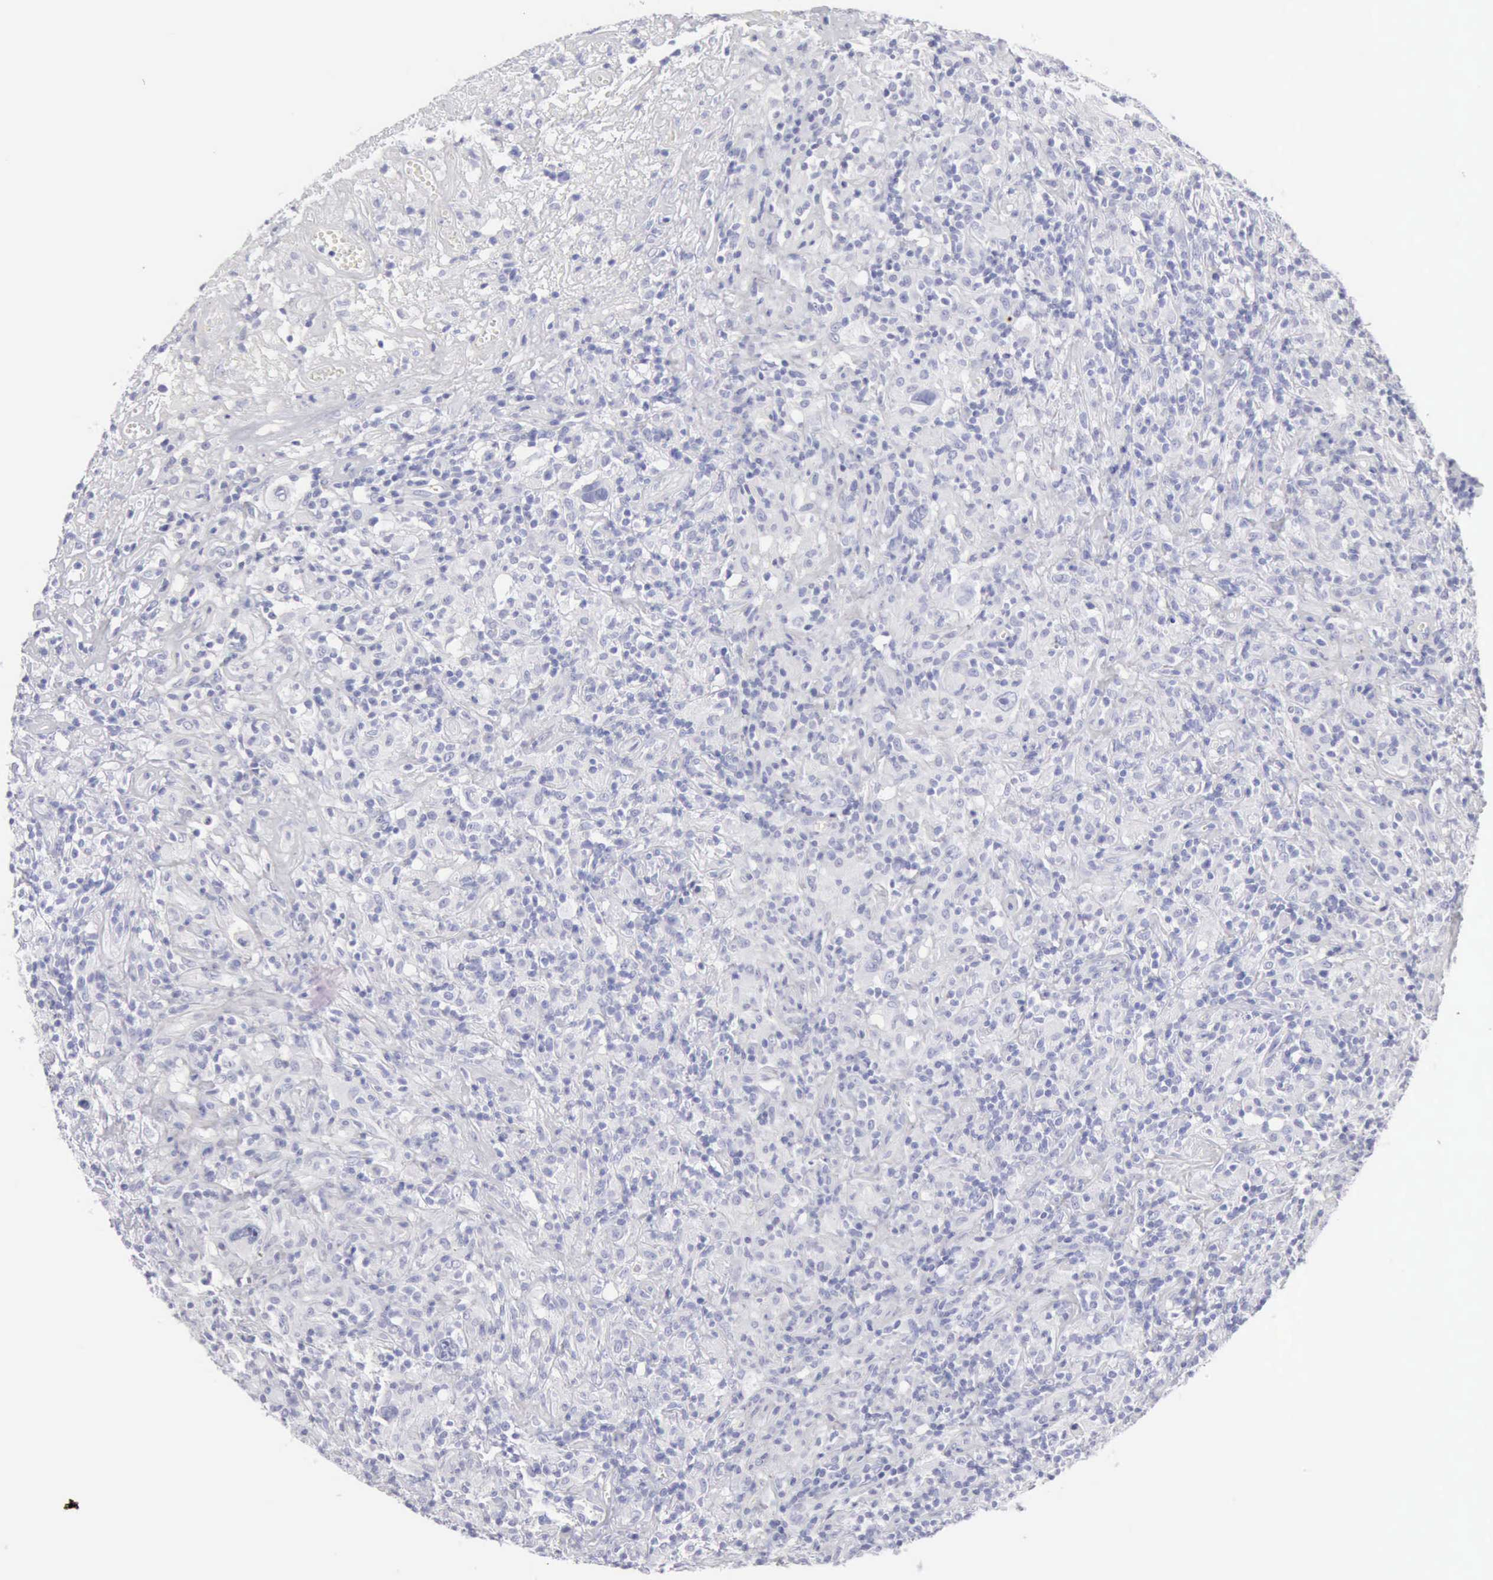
{"staining": {"intensity": "negative", "quantity": "none", "location": "none"}, "tissue": "lymphoma", "cell_type": "Tumor cells", "image_type": "cancer", "snomed": [{"axis": "morphology", "description": "Hodgkin's disease, NOS"}, {"axis": "topography", "description": "Lymph node"}], "caption": "Tumor cells show no significant expression in lymphoma.", "gene": "KRT5", "patient": {"sex": "male", "age": 46}}